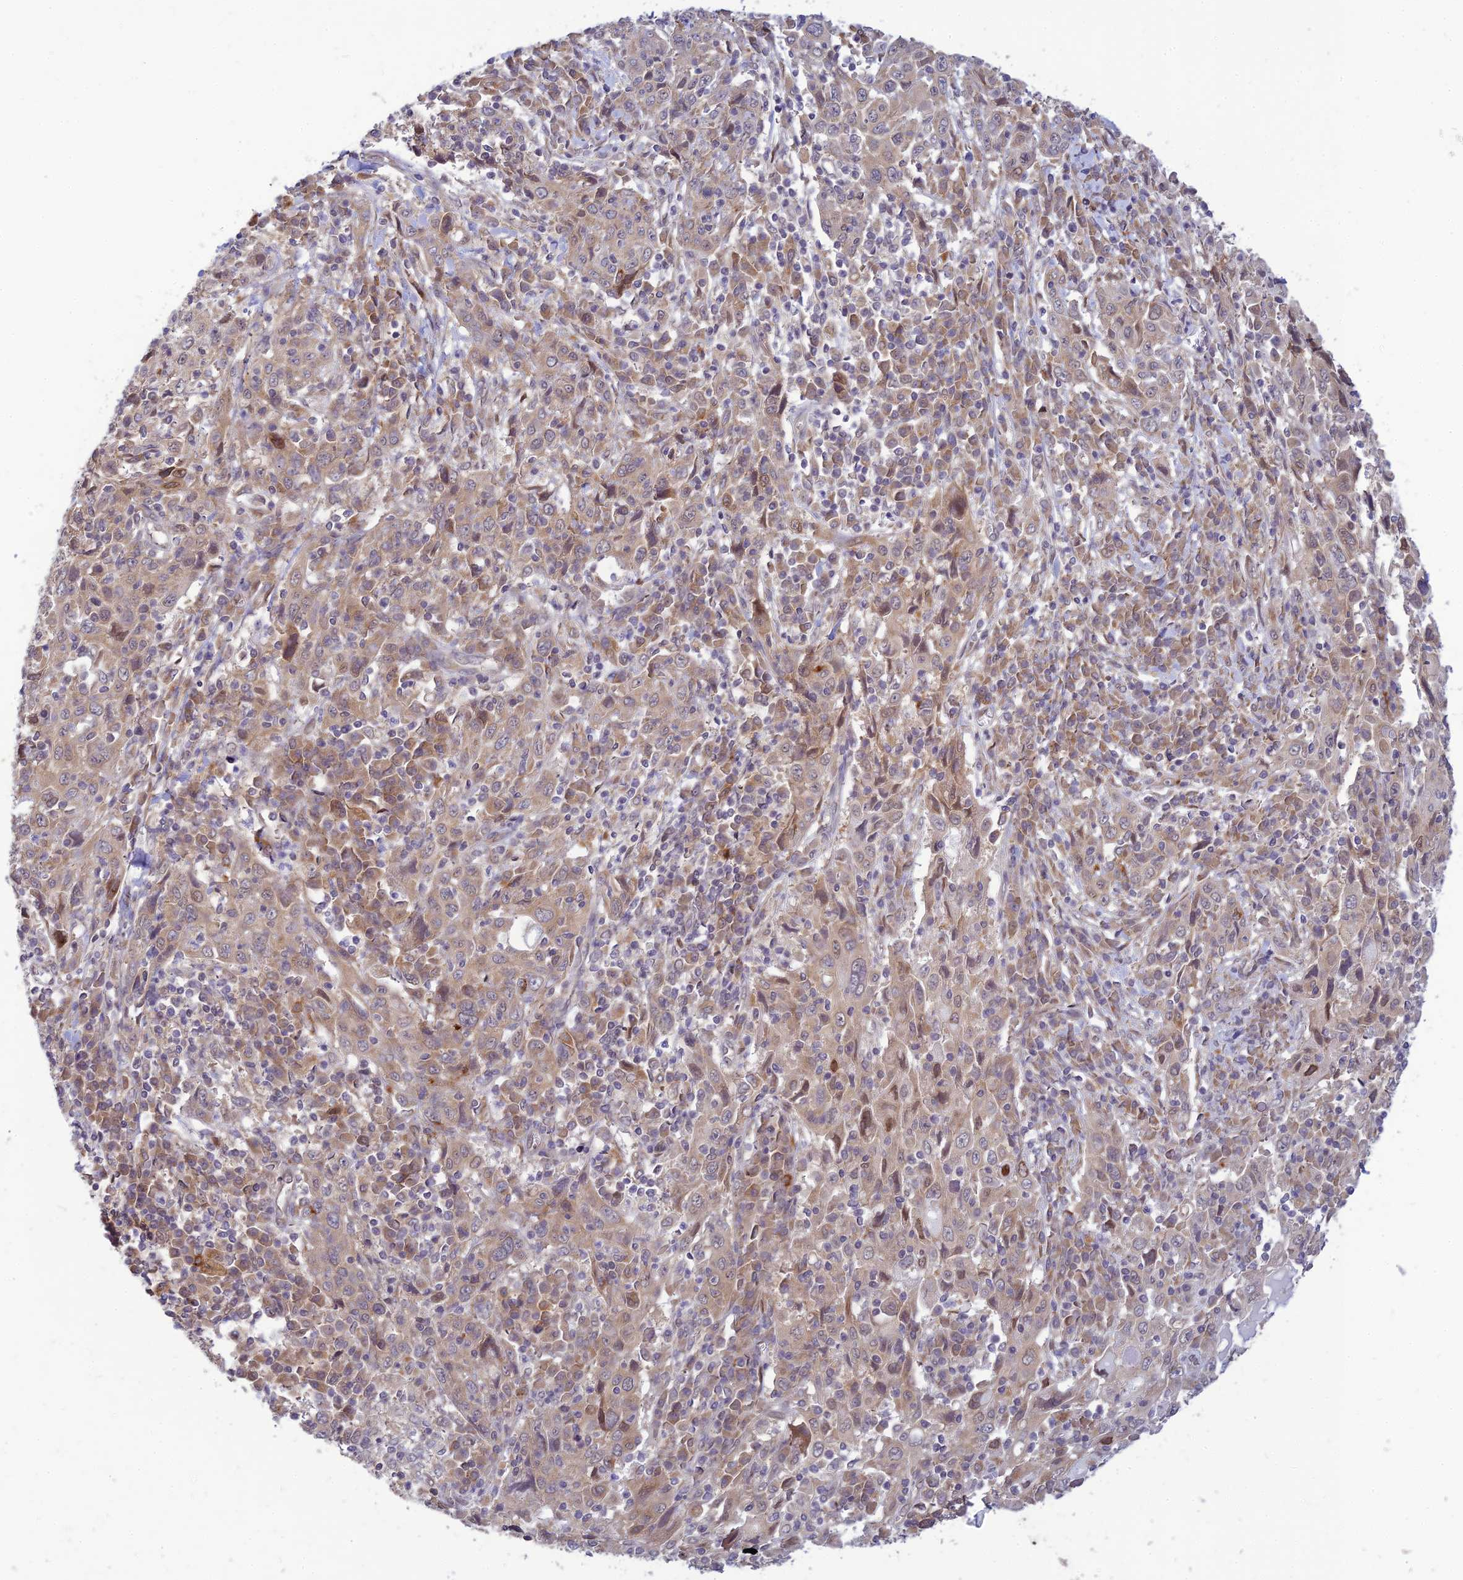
{"staining": {"intensity": "weak", "quantity": "25%-75%", "location": "cytoplasmic/membranous"}, "tissue": "cervical cancer", "cell_type": "Tumor cells", "image_type": "cancer", "snomed": [{"axis": "morphology", "description": "Squamous cell carcinoma, NOS"}, {"axis": "topography", "description": "Cervix"}], "caption": "There is low levels of weak cytoplasmic/membranous expression in tumor cells of squamous cell carcinoma (cervical), as demonstrated by immunohistochemical staining (brown color).", "gene": "SKIC8", "patient": {"sex": "female", "age": 46}}